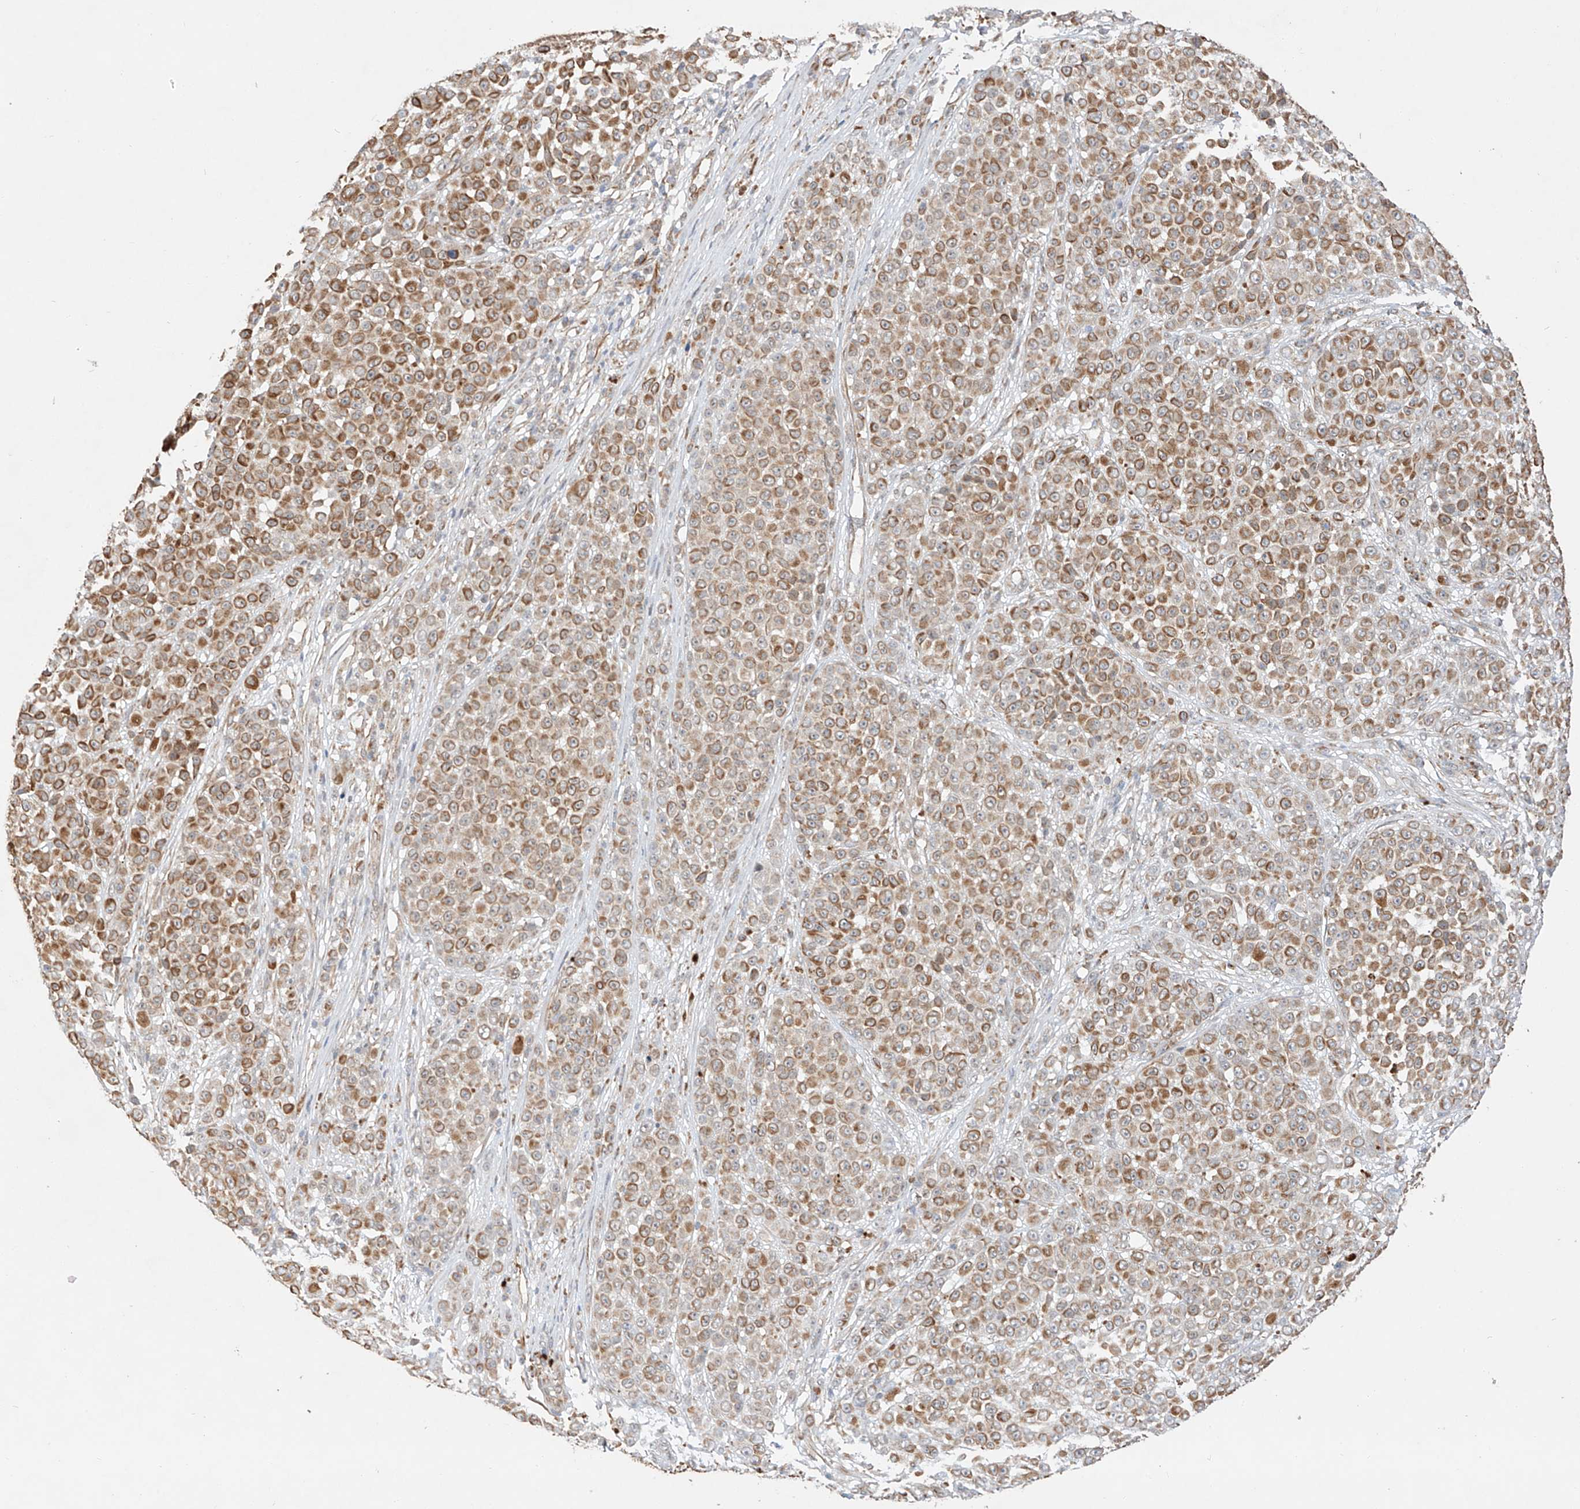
{"staining": {"intensity": "moderate", "quantity": ">75%", "location": "cytoplasmic/membranous"}, "tissue": "melanoma", "cell_type": "Tumor cells", "image_type": "cancer", "snomed": [{"axis": "morphology", "description": "Malignant melanoma, NOS"}, {"axis": "topography", "description": "Skin"}], "caption": "High-power microscopy captured an immunohistochemistry (IHC) photomicrograph of melanoma, revealing moderate cytoplasmic/membranous staining in about >75% of tumor cells.", "gene": "AMD1", "patient": {"sex": "female", "age": 94}}